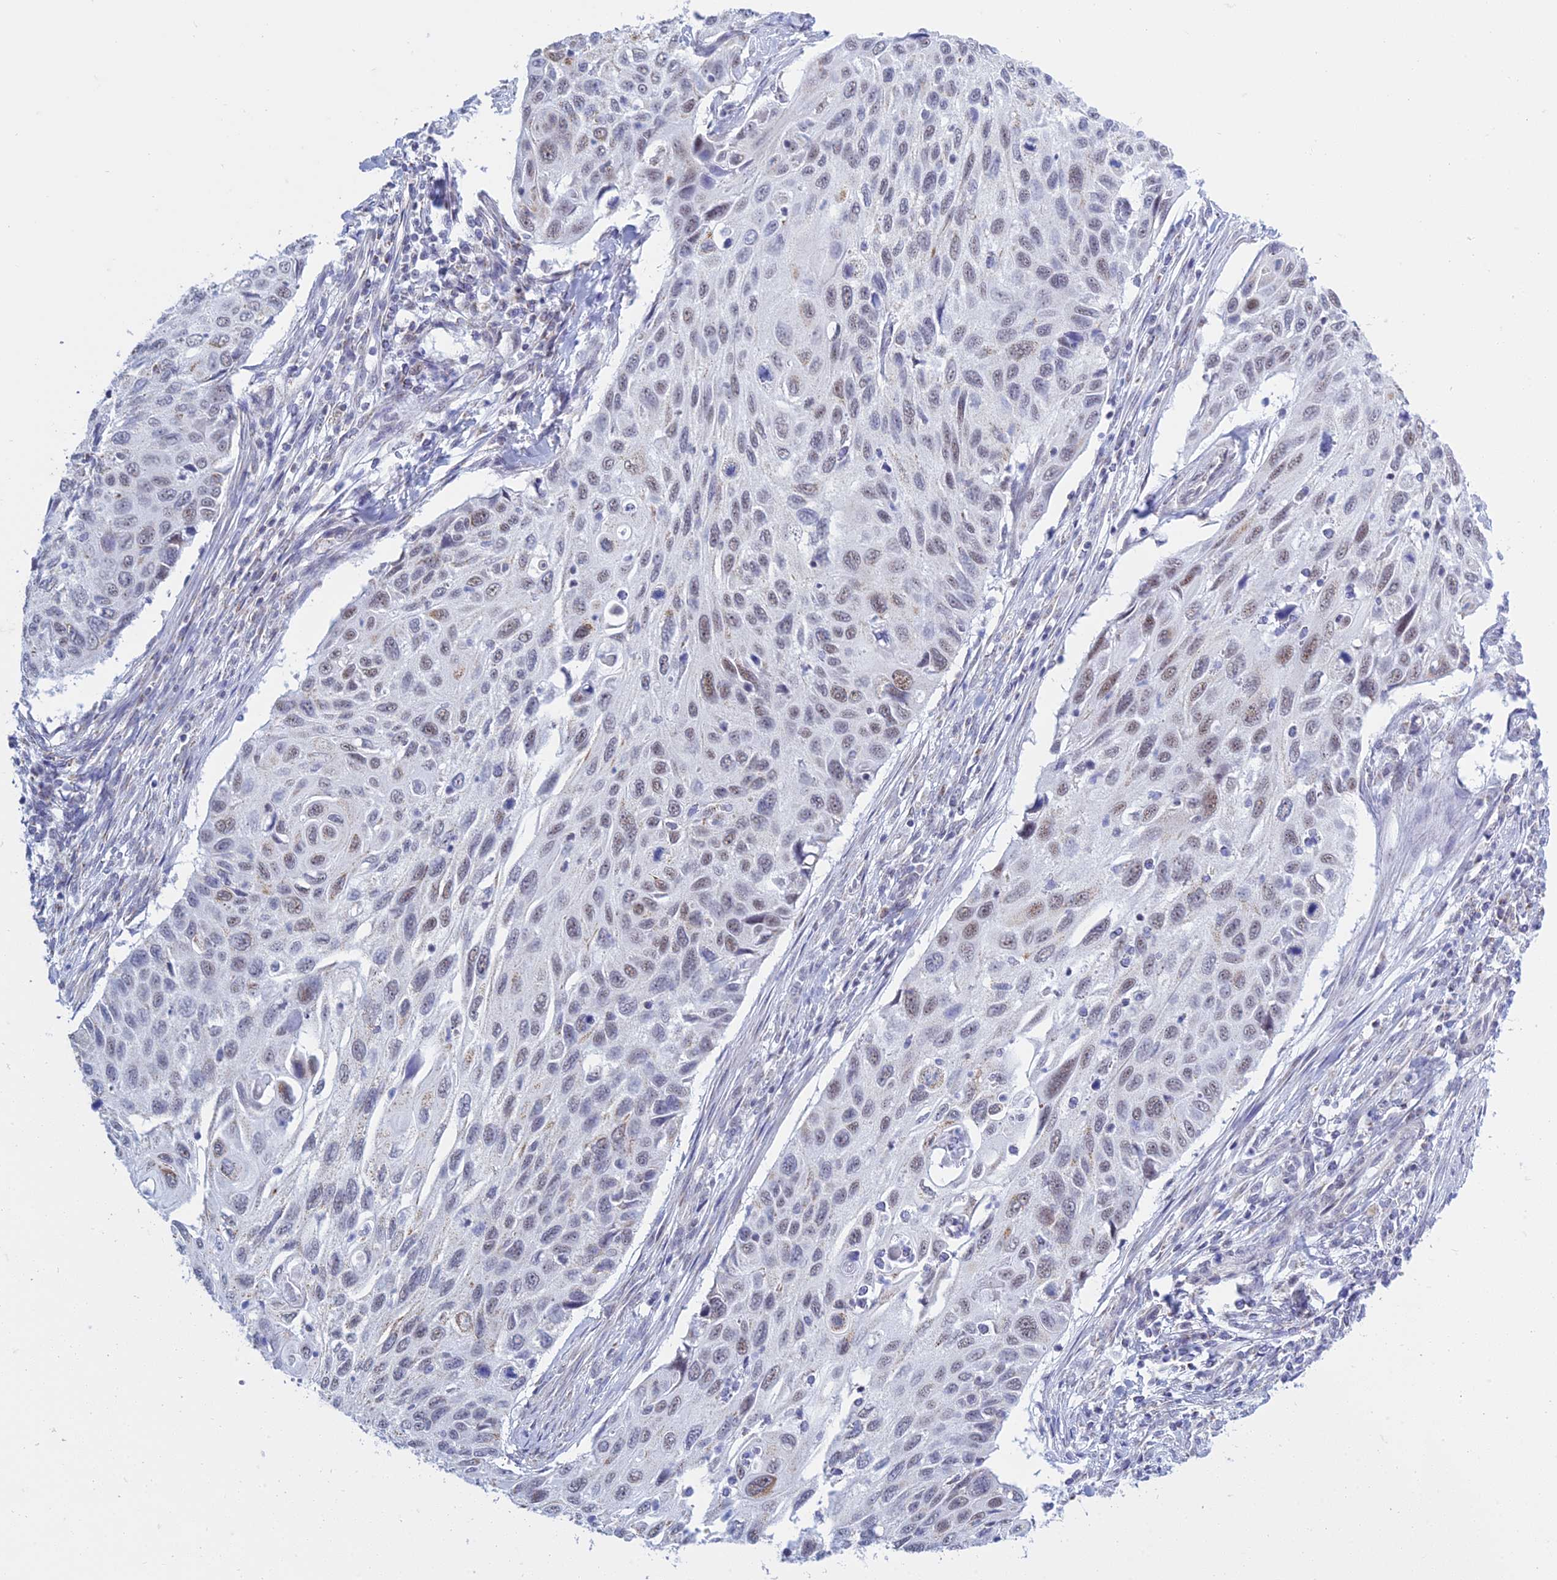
{"staining": {"intensity": "weak", "quantity": "25%-75%", "location": "nuclear"}, "tissue": "cervical cancer", "cell_type": "Tumor cells", "image_type": "cancer", "snomed": [{"axis": "morphology", "description": "Squamous cell carcinoma, NOS"}, {"axis": "topography", "description": "Cervix"}], "caption": "Approximately 25%-75% of tumor cells in cervical cancer (squamous cell carcinoma) reveal weak nuclear protein staining as visualized by brown immunohistochemical staining.", "gene": "KLF14", "patient": {"sex": "female", "age": 70}}